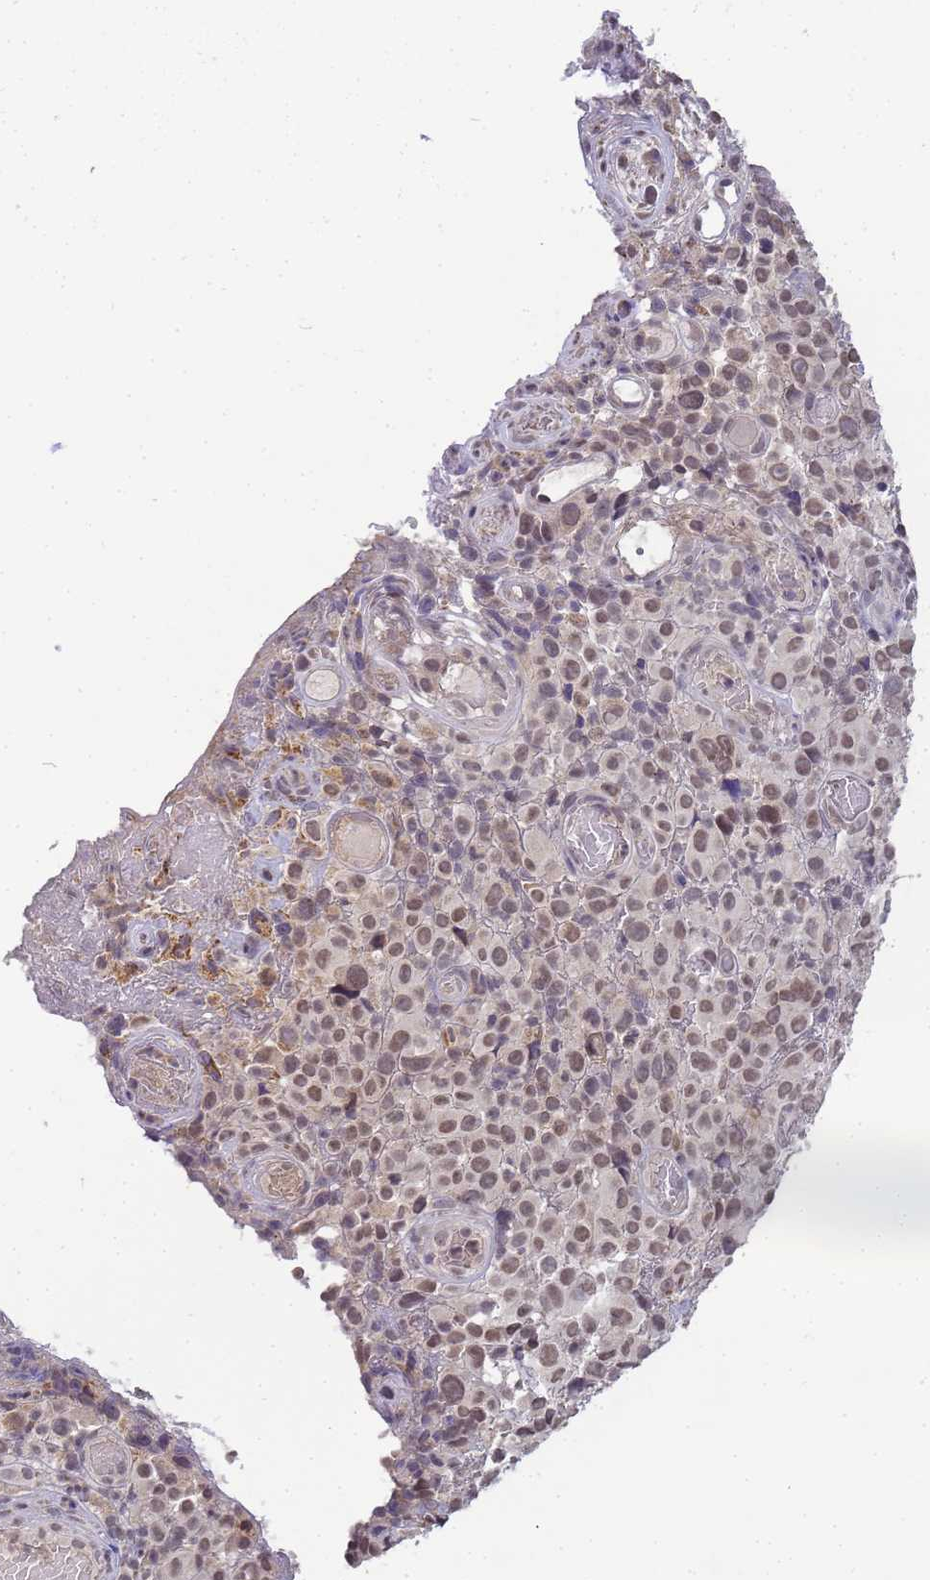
{"staining": {"intensity": "weak", "quantity": ">75%", "location": "nuclear"}, "tissue": "melanoma", "cell_type": "Tumor cells", "image_type": "cancer", "snomed": [{"axis": "morphology", "description": "Malignant melanoma, NOS"}, {"axis": "topography", "description": "Skin"}], "caption": "DAB (3,3'-diaminobenzidine) immunohistochemical staining of human melanoma reveals weak nuclear protein expression in approximately >75% of tumor cells.", "gene": "MYL7", "patient": {"sex": "female", "age": 82}}